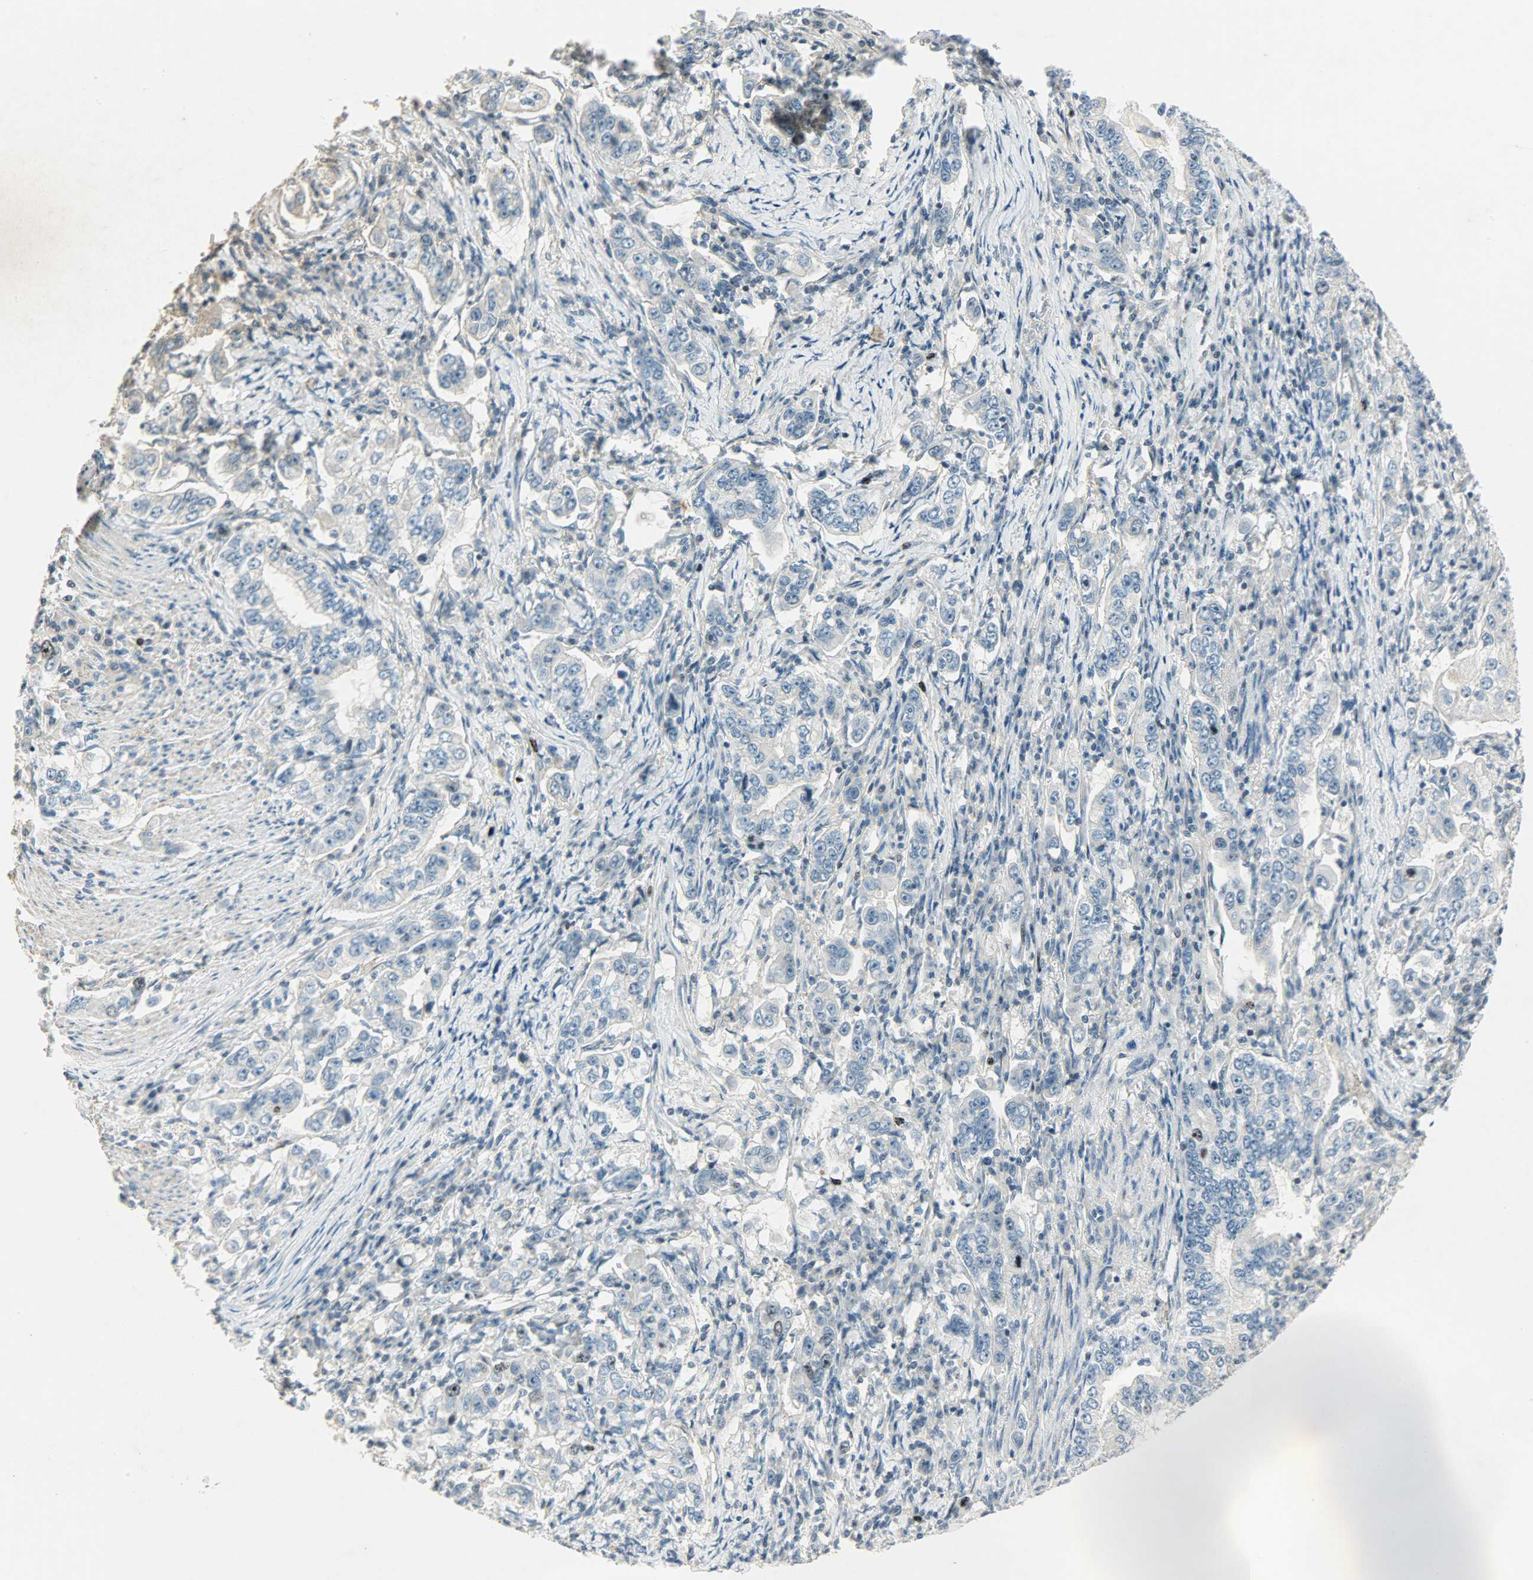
{"staining": {"intensity": "strong", "quantity": "<25%", "location": "nuclear"}, "tissue": "stomach cancer", "cell_type": "Tumor cells", "image_type": "cancer", "snomed": [{"axis": "morphology", "description": "Adenocarcinoma, NOS"}, {"axis": "topography", "description": "Stomach, lower"}], "caption": "Immunohistochemical staining of stomach cancer reveals medium levels of strong nuclear protein expression in approximately <25% of tumor cells. The staining was performed using DAB, with brown indicating positive protein expression. Nuclei are stained blue with hematoxylin.", "gene": "AURKB", "patient": {"sex": "female", "age": 72}}